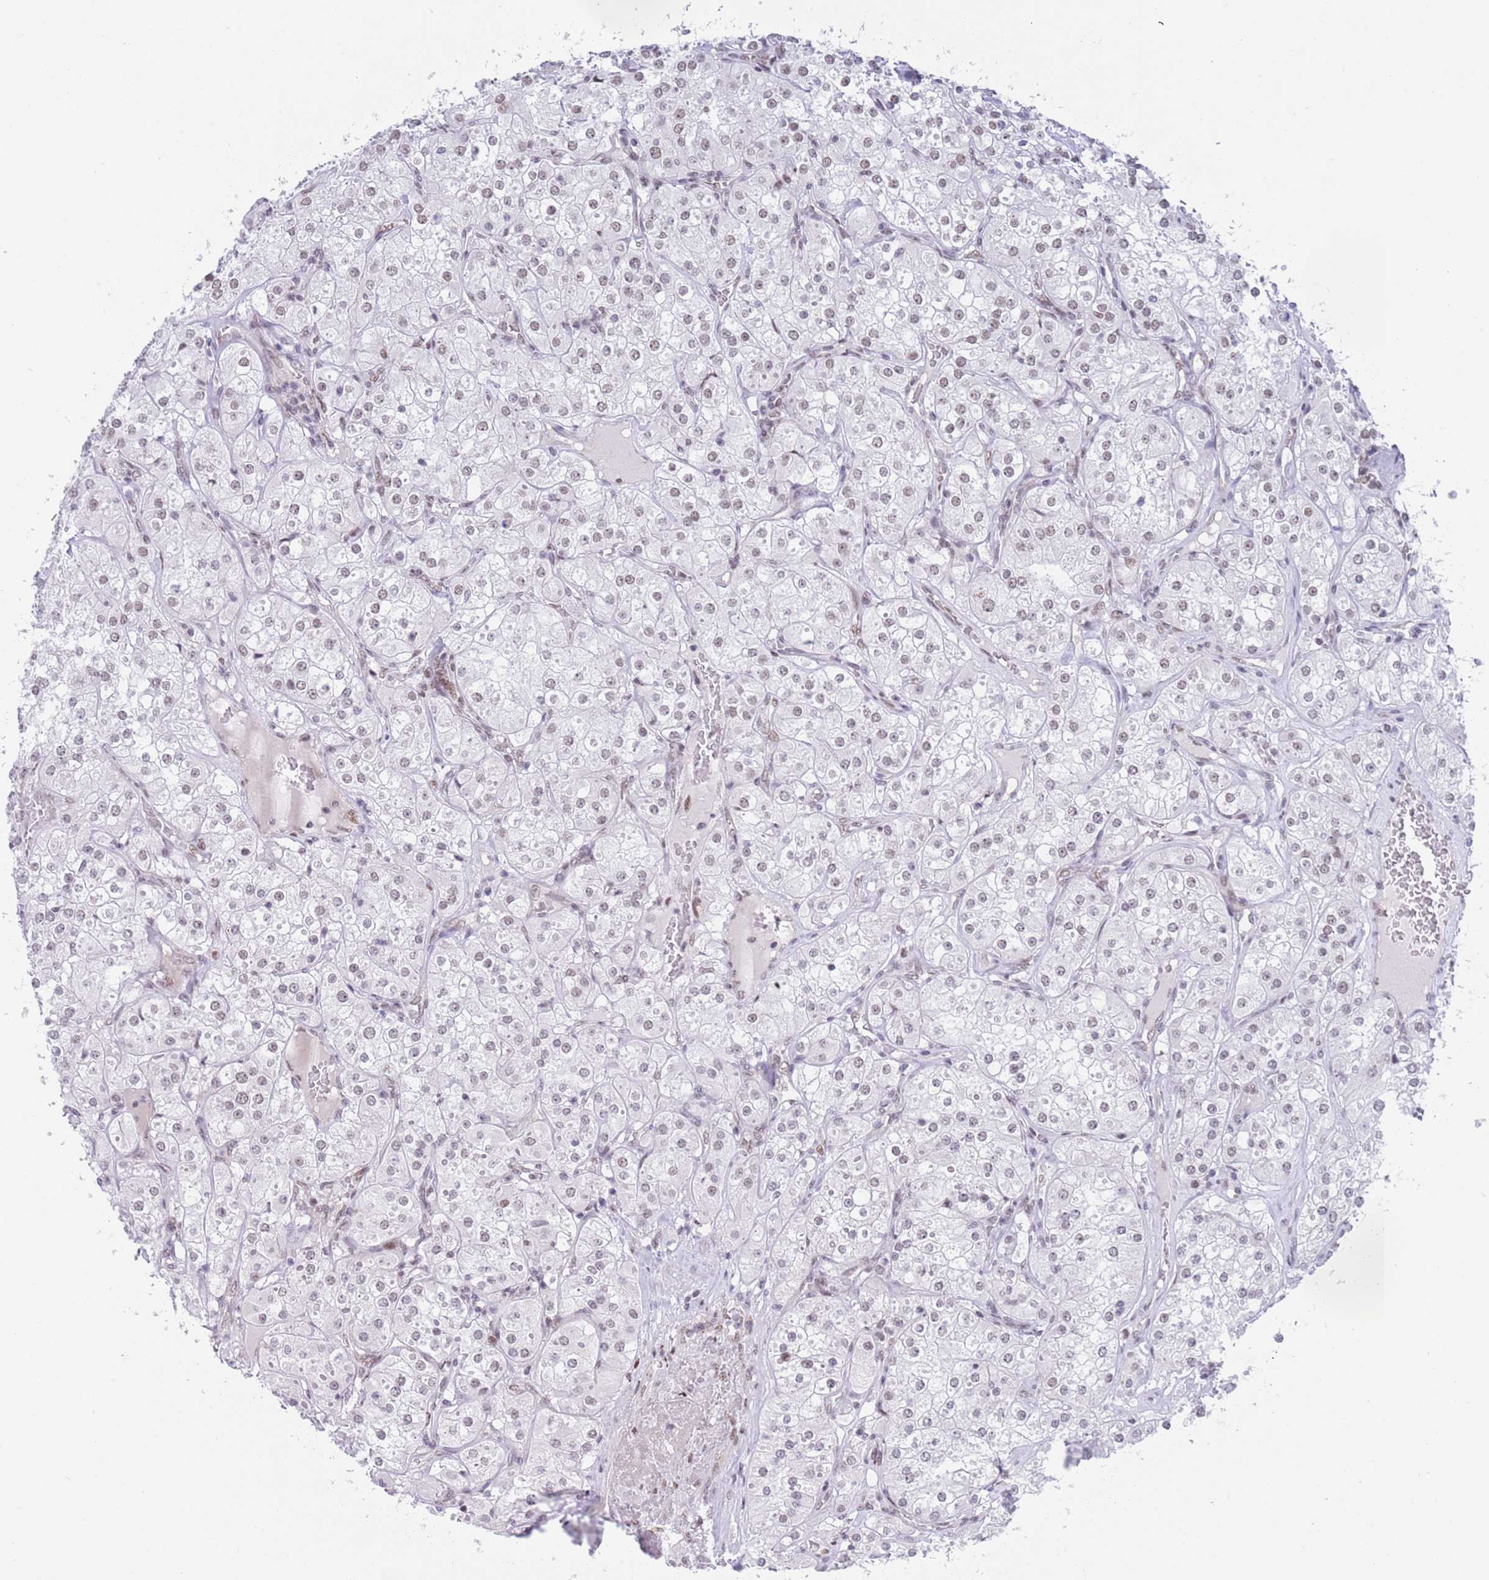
{"staining": {"intensity": "weak", "quantity": "<25%", "location": "nuclear"}, "tissue": "renal cancer", "cell_type": "Tumor cells", "image_type": "cancer", "snomed": [{"axis": "morphology", "description": "Adenocarcinoma, NOS"}, {"axis": "topography", "description": "Kidney"}], "caption": "Immunohistochemistry photomicrograph of neoplastic tissue: renal cancer stained with DAB (3,3'-diaminobenzidine) reveals no significant protein positivity in tumor cells.", "gene": "ZNF382", "patient": {"sex": "male", "age": 77}}